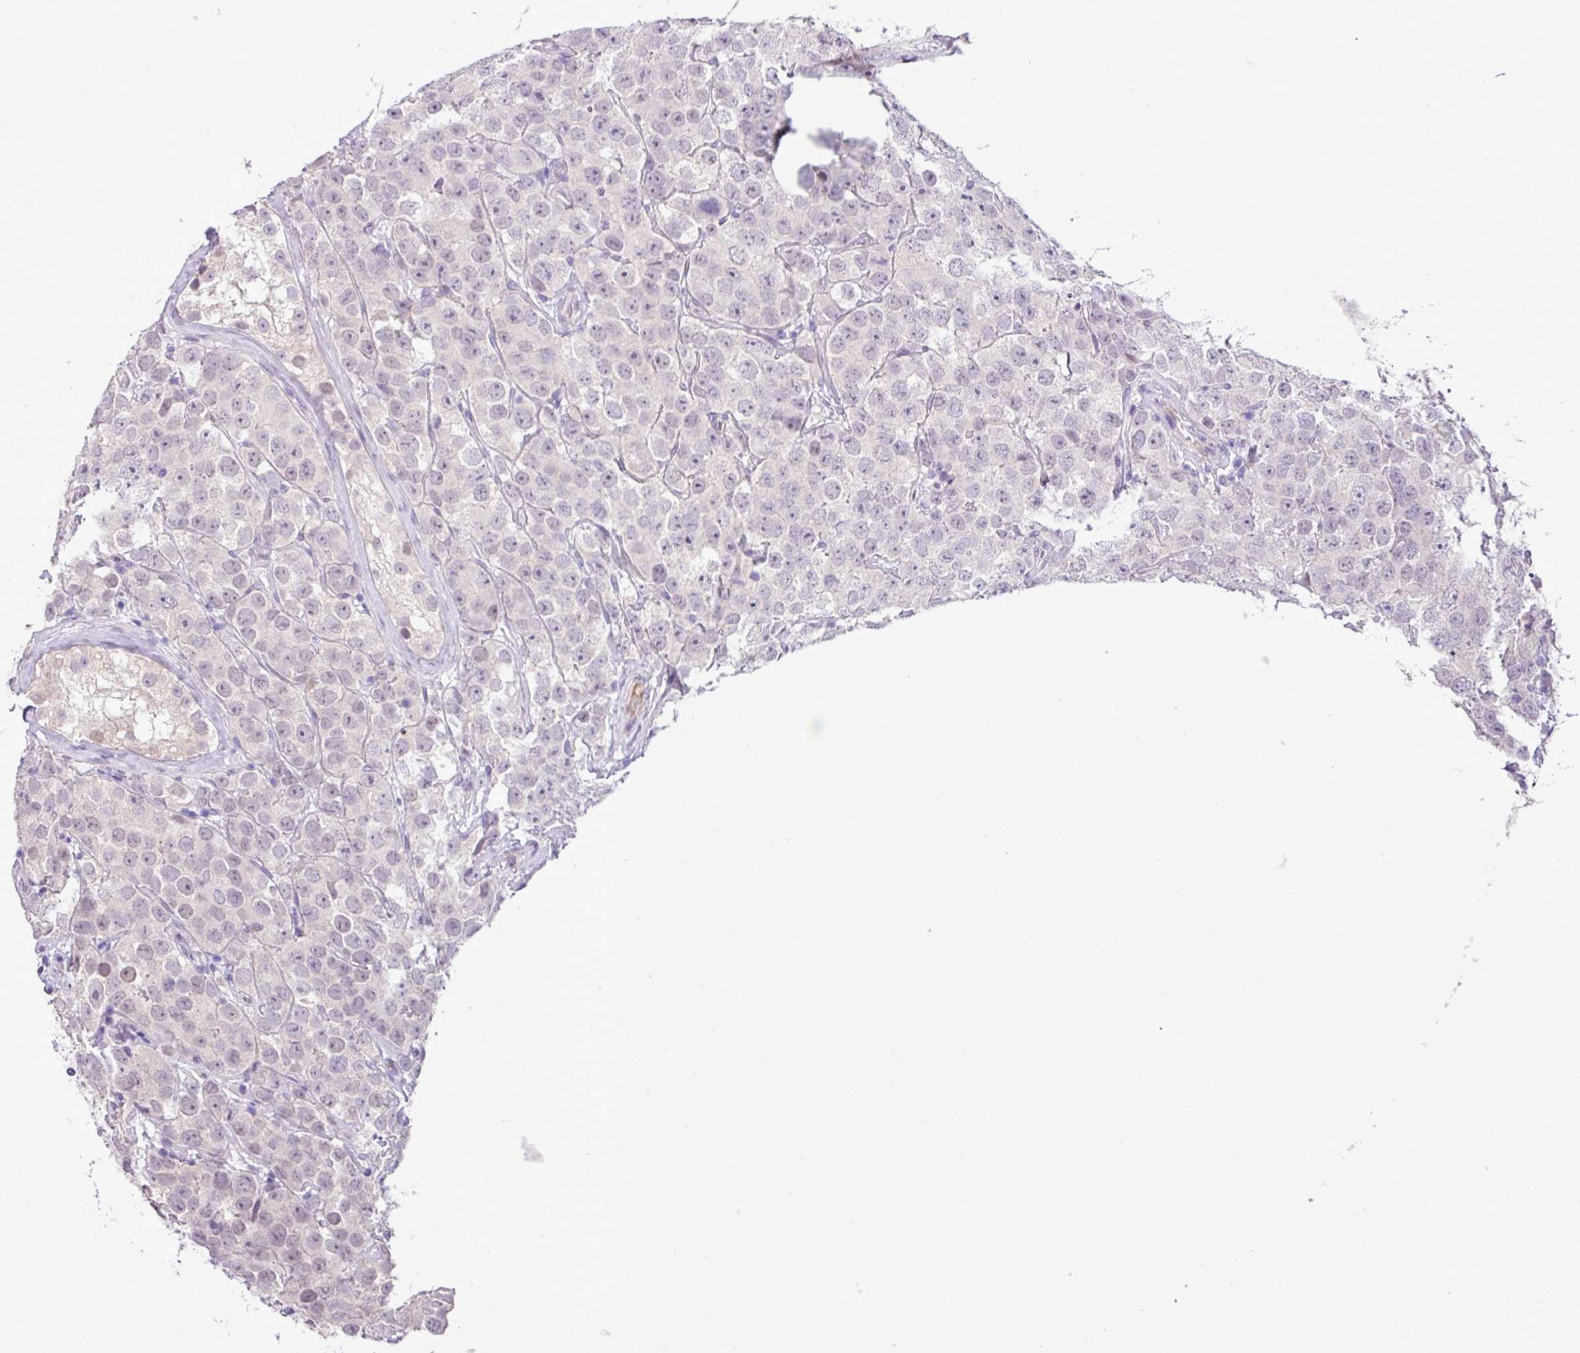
{"staining": {"intensity": "weak", "quantity": "<25%", "location": "nuclear"}, "tissue": "testis cancer", "cell_type": "Tumor cells", "image_type": "cancer", "snomed": [{"axis": "morphology", "description": "Seminoma, NOS"}, {"axis": "topography", "description": "Testis"}], "caption": "Protein analysis of seminoma (testis) shows no significant staining in tumor cells.", "gene": "YLPM1", "patient": {"sex": "male", "age": 28}}